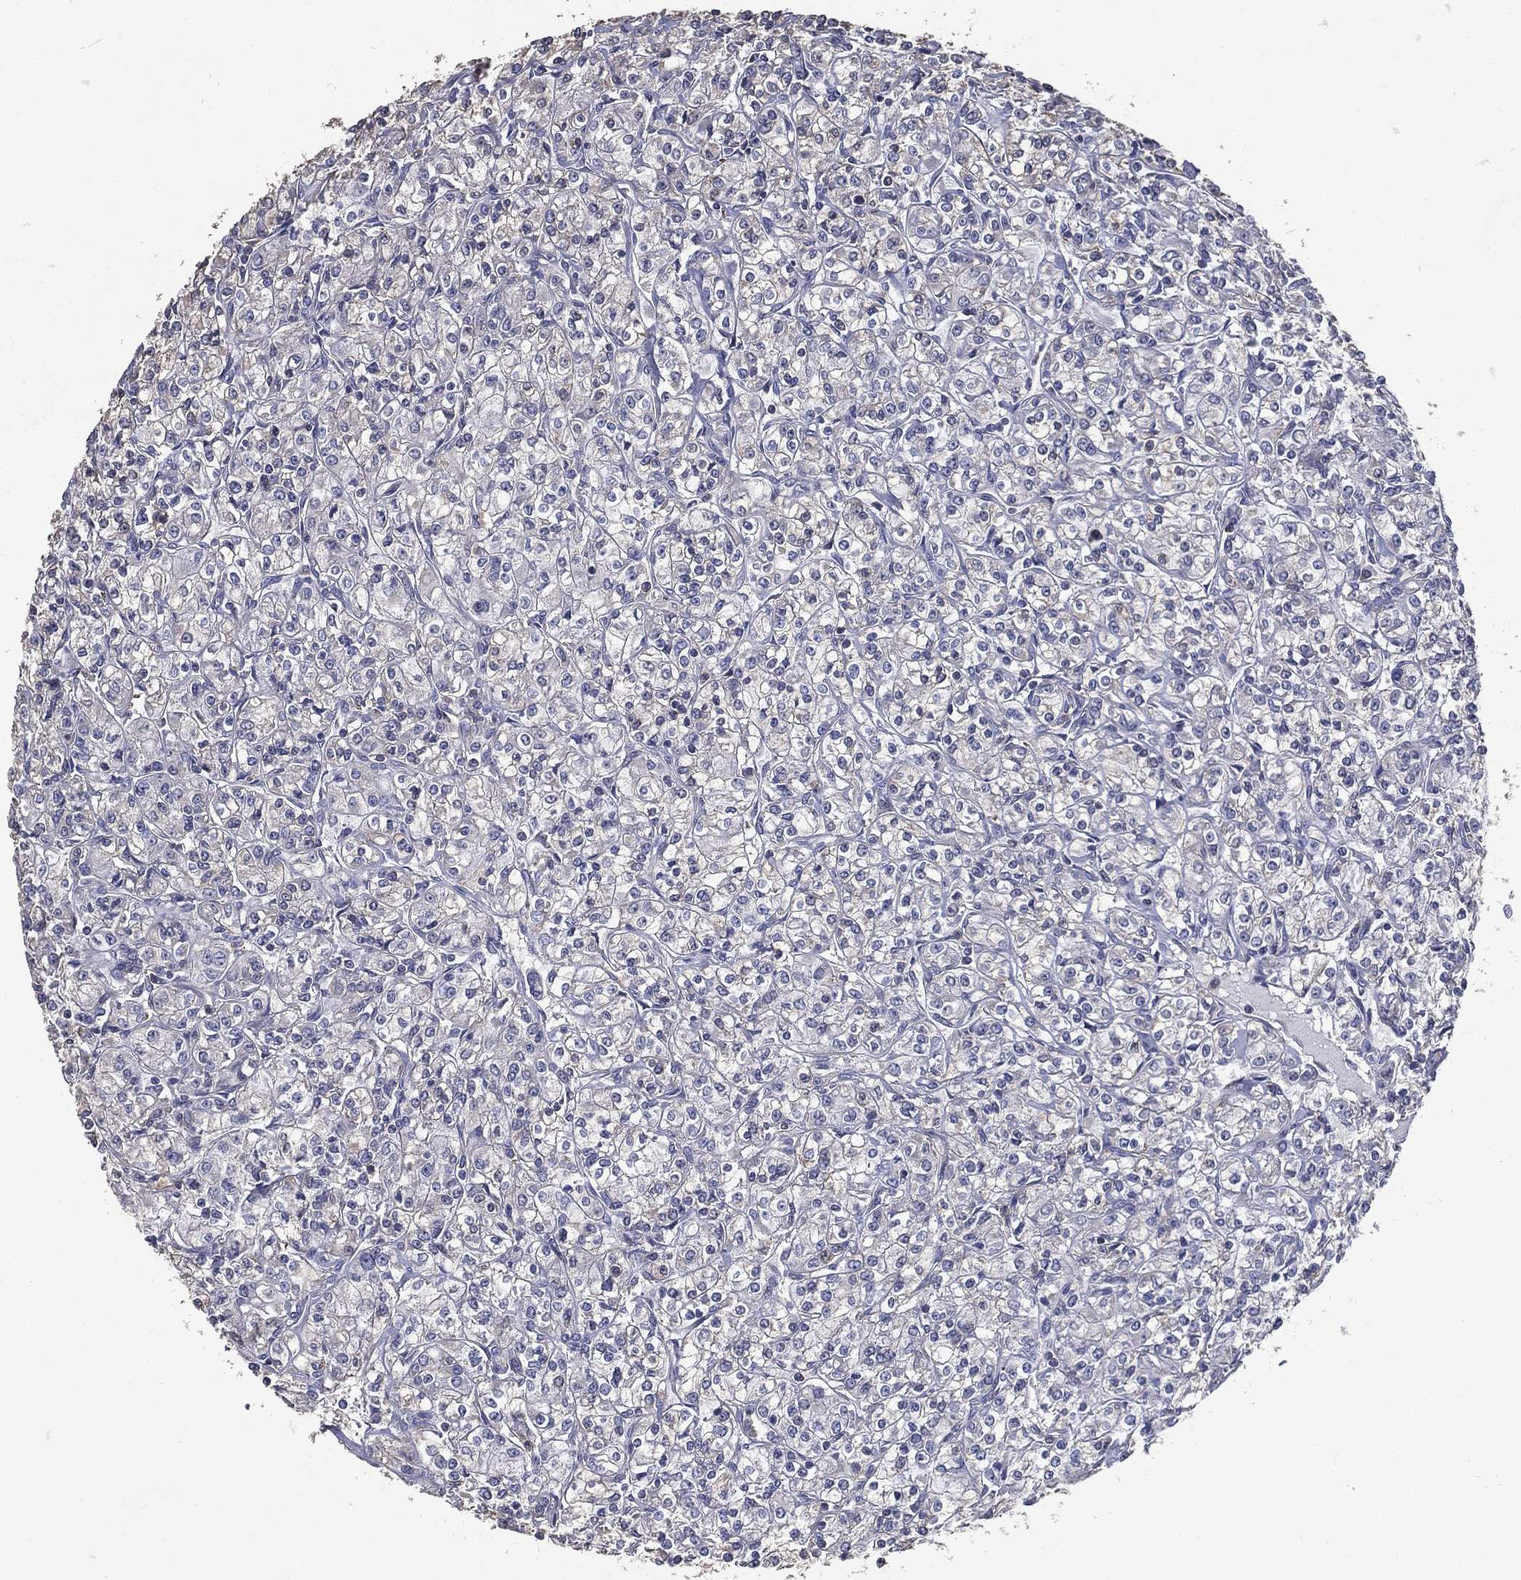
{"staining": {"intensity": "negative", "quantity": "none", "location": "none"}, "tissue": "renal cancer", "cell_type": "Tumor cells", "image_type": "cancer", "snomed": [{"axis": "morphology", "description": "Adenocarcinoma, NOS"}, {"axis": "topography", "description": "Kidney"}], "caption": "The immunohistochemistry (IHC) micrograph has no significant positivity in tumor cells of renal cancer tissue.", "gene": "SERPINB2", "patient": {"sex": "male", "age": 77}}